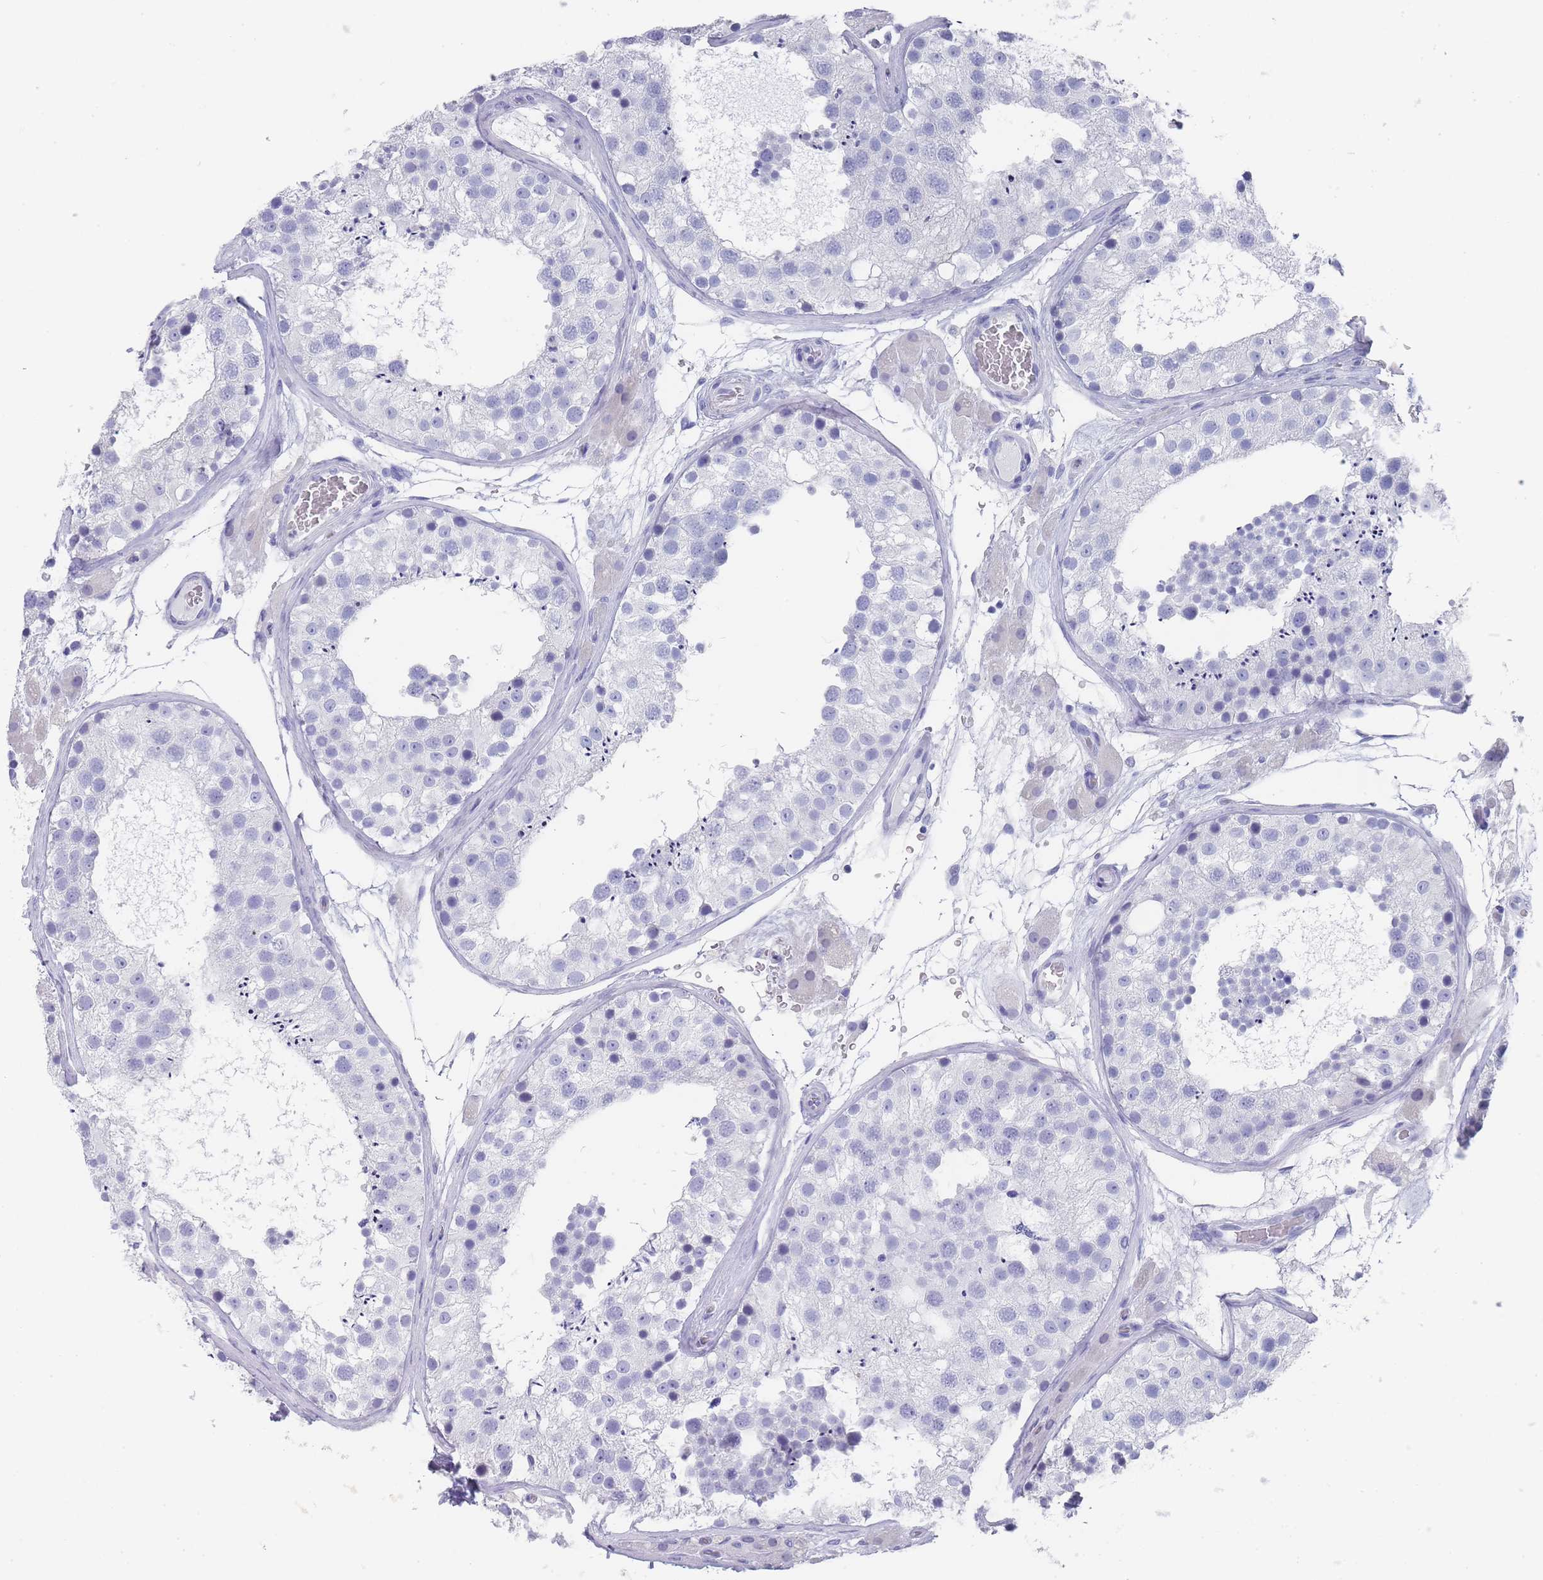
{"staining": {"intensity": "negative", "quantity": "none", "location": "none"}, "tissue": "testis", "cell_type": "Cells in seminiferous ducts", "image_type": "normal", "snomed": [{"axis": "morphology", "description": "Normal tissue, NOS"}, {"axis": "topography", "description": "Testis"}], "caption": "Protein analysis of normal testis reveals no significant staining in cells in seminiferous ducts.", "gene": "RAB2B", "patient": {"sex": "male", "age": 26}}